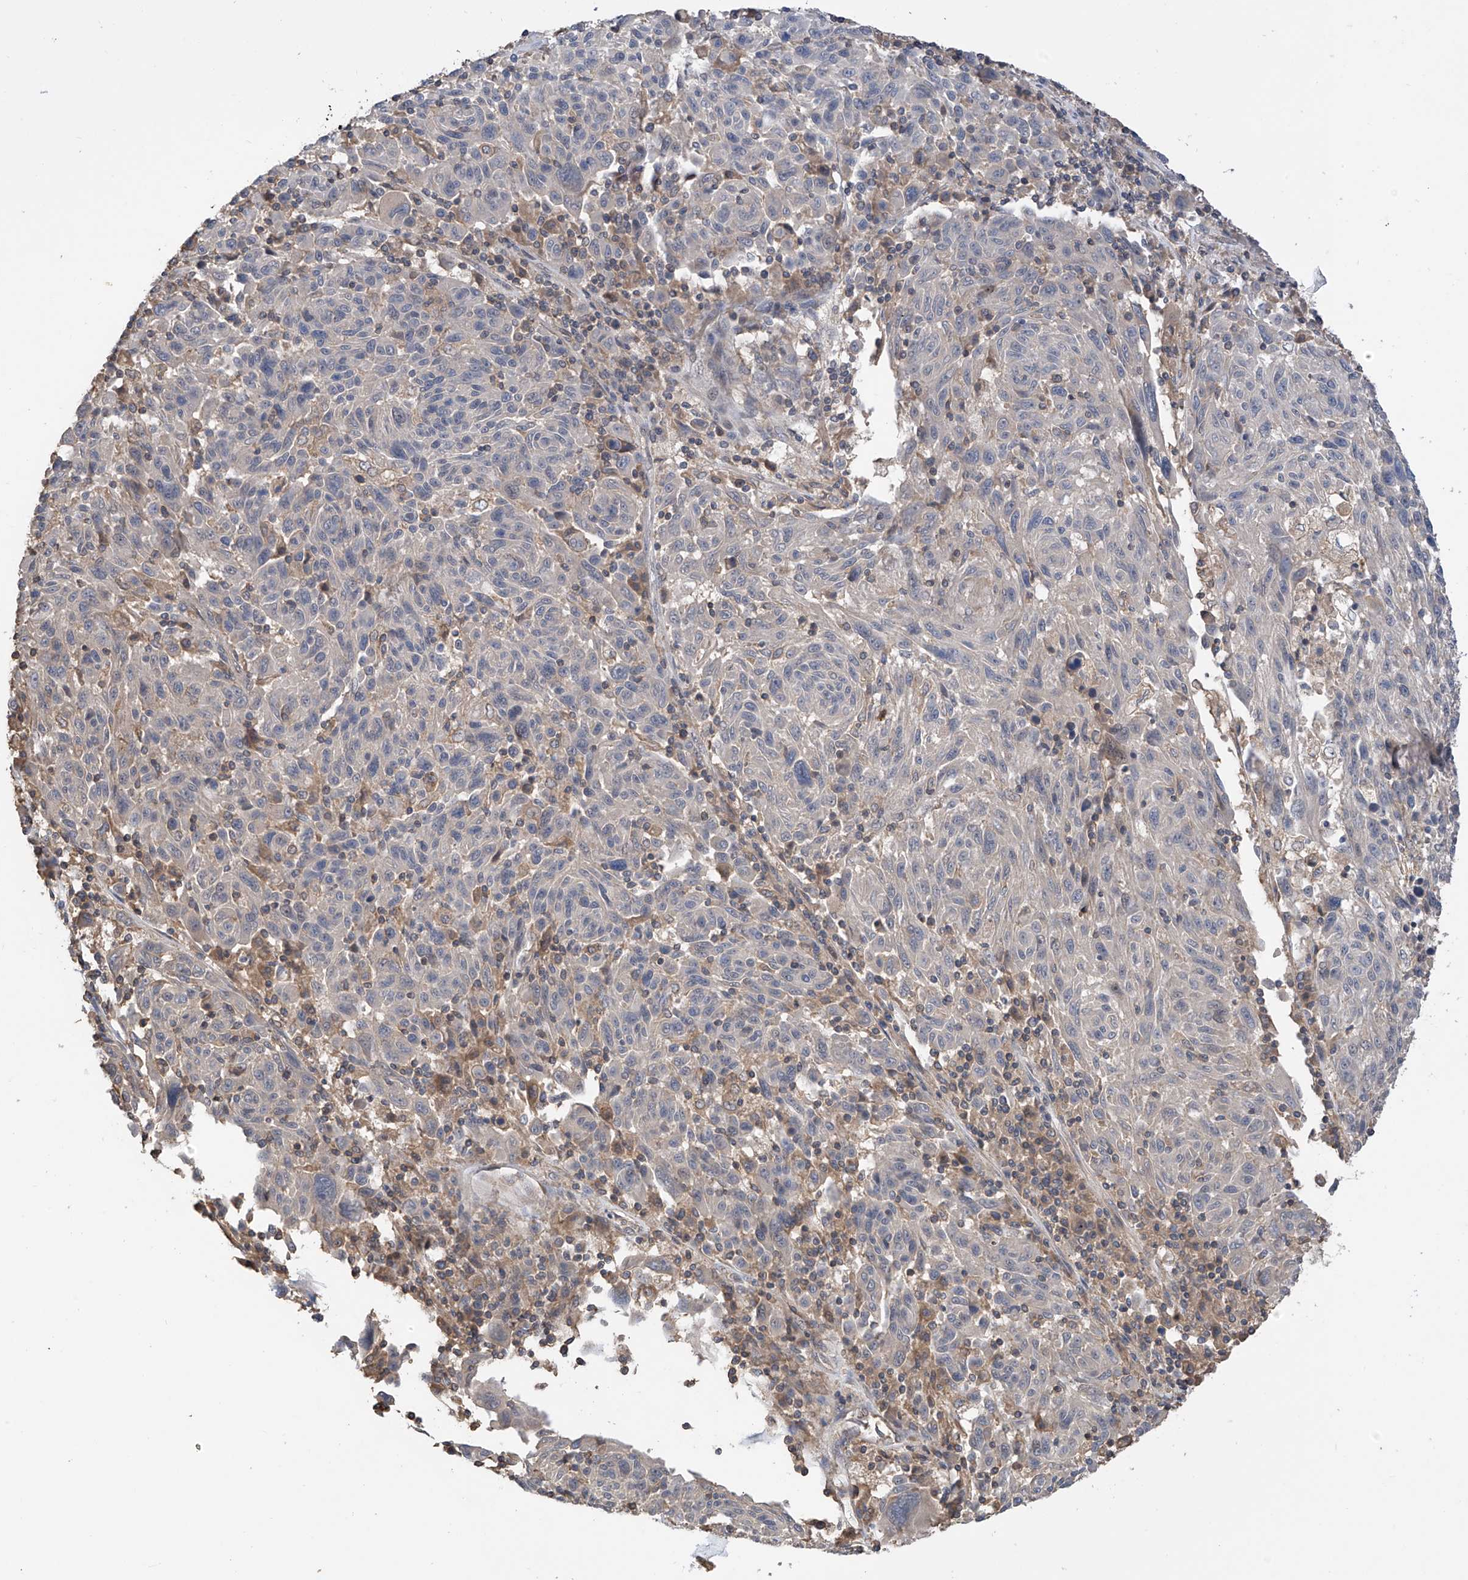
{"staining": {"intensity": "negative", "quantity": "none", "location": "none"}, "tissue": "melanoma", "cell_type": "Tumor cells", "image_type": "cancer", "snomed": [{"axis": "morphology", "description": "Malignant melanoma, NOS"}, {"axis": "topography", "description": "Skin"}], "caption": "An immunohistochemistry (IHC) micrograph of melanoma is shown. There is no staining in tumor cells of melanoma.", "gene": "RPAIN", "patient": {"sex": "male", "age": 53}}